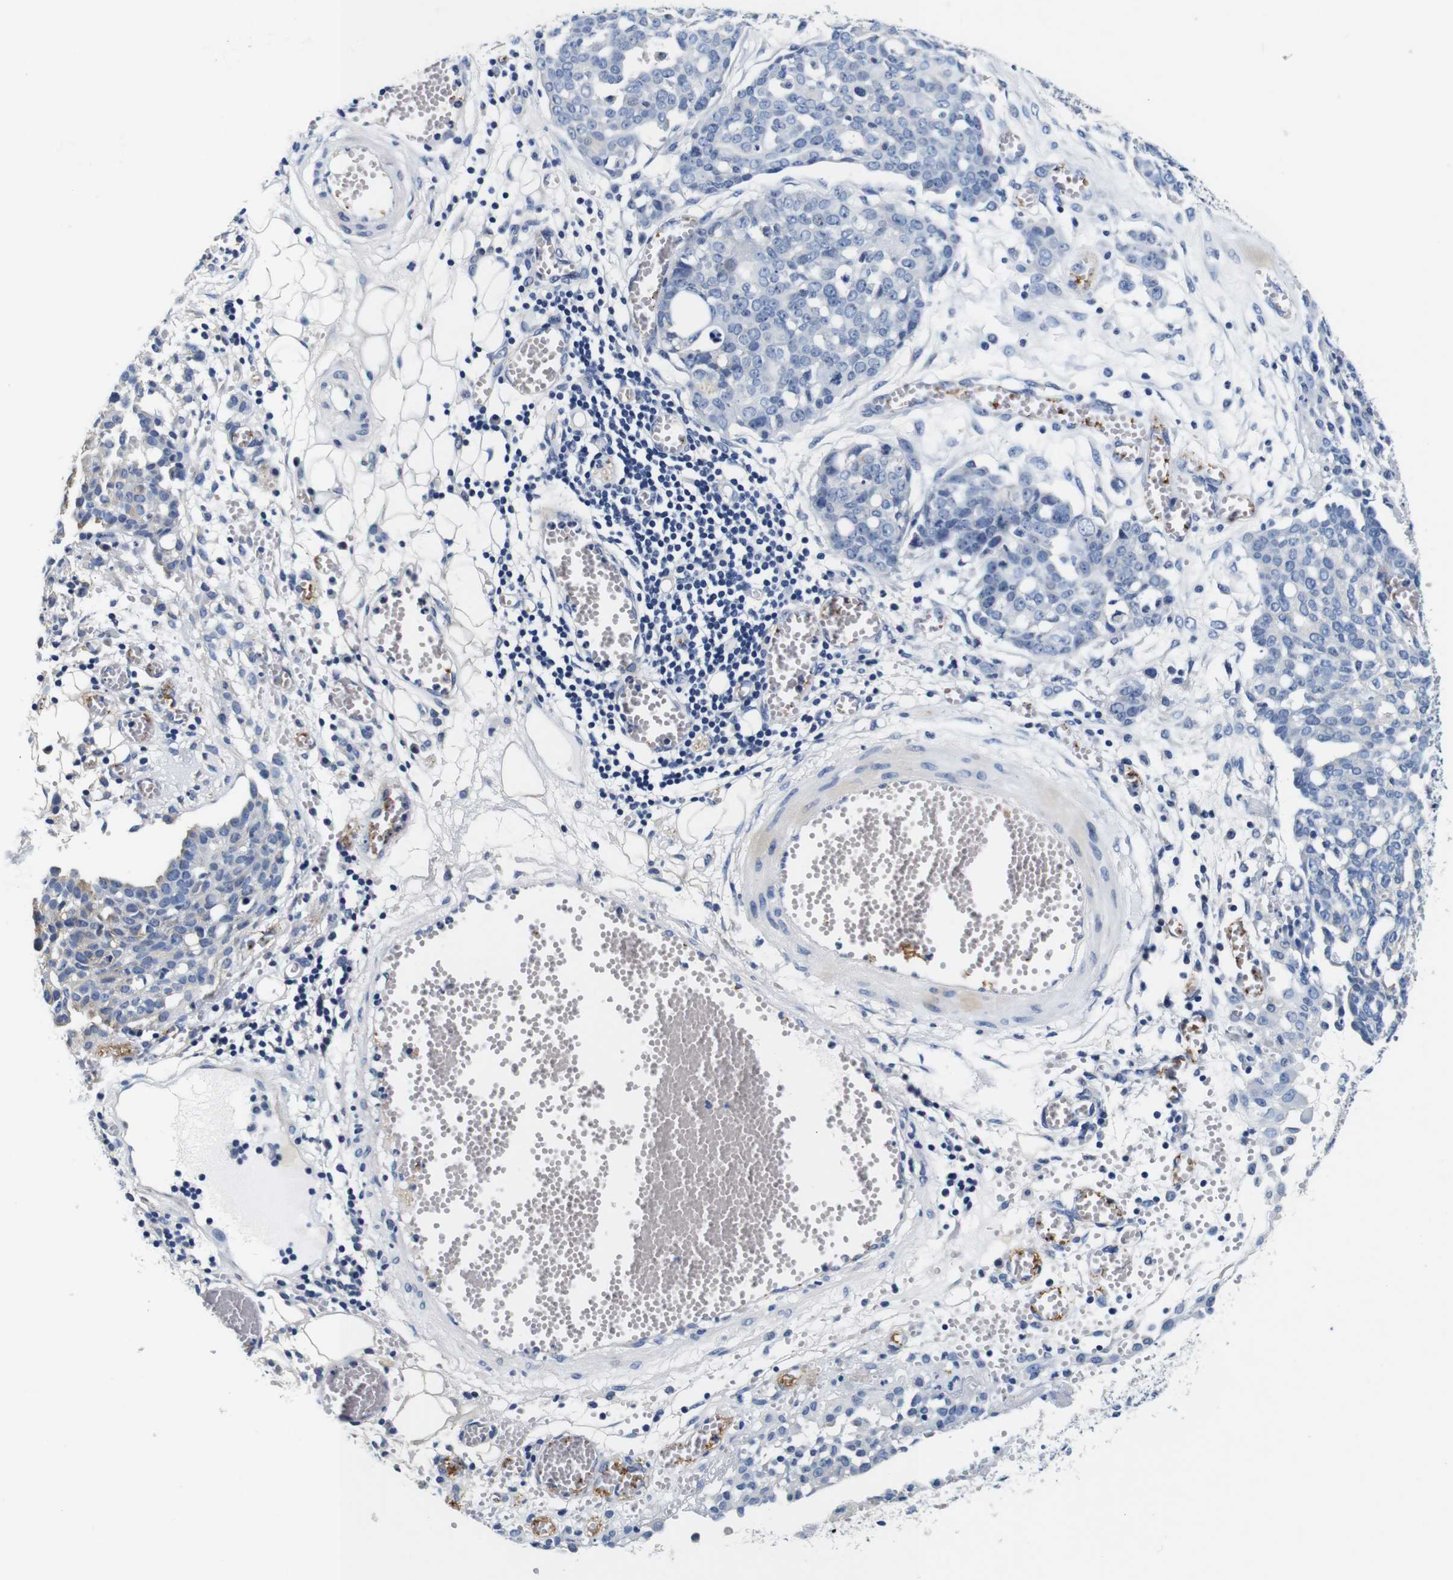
{"staining": {"intensity": "negative", "quantity": "none", "location": "none"}, "tissue": "ovarian cancer", "cell_type": "Tumor cells", "image_type": "cancer", "snomed": [{"axis": "morphology", "description": "Cystadenocarcinoma, serous, NOS"}, {"axis": "topography", "description": "Soft tissue"}, {"axis": "topography", "description": "Ovary"}], "caption": "Ovarian serous cystadenocarcinoma was stained to show a protein in brown. There is no significant expression in tumor cells.", "gene": "GP1BA", "patient": {"sex": "female", "age": 57}}